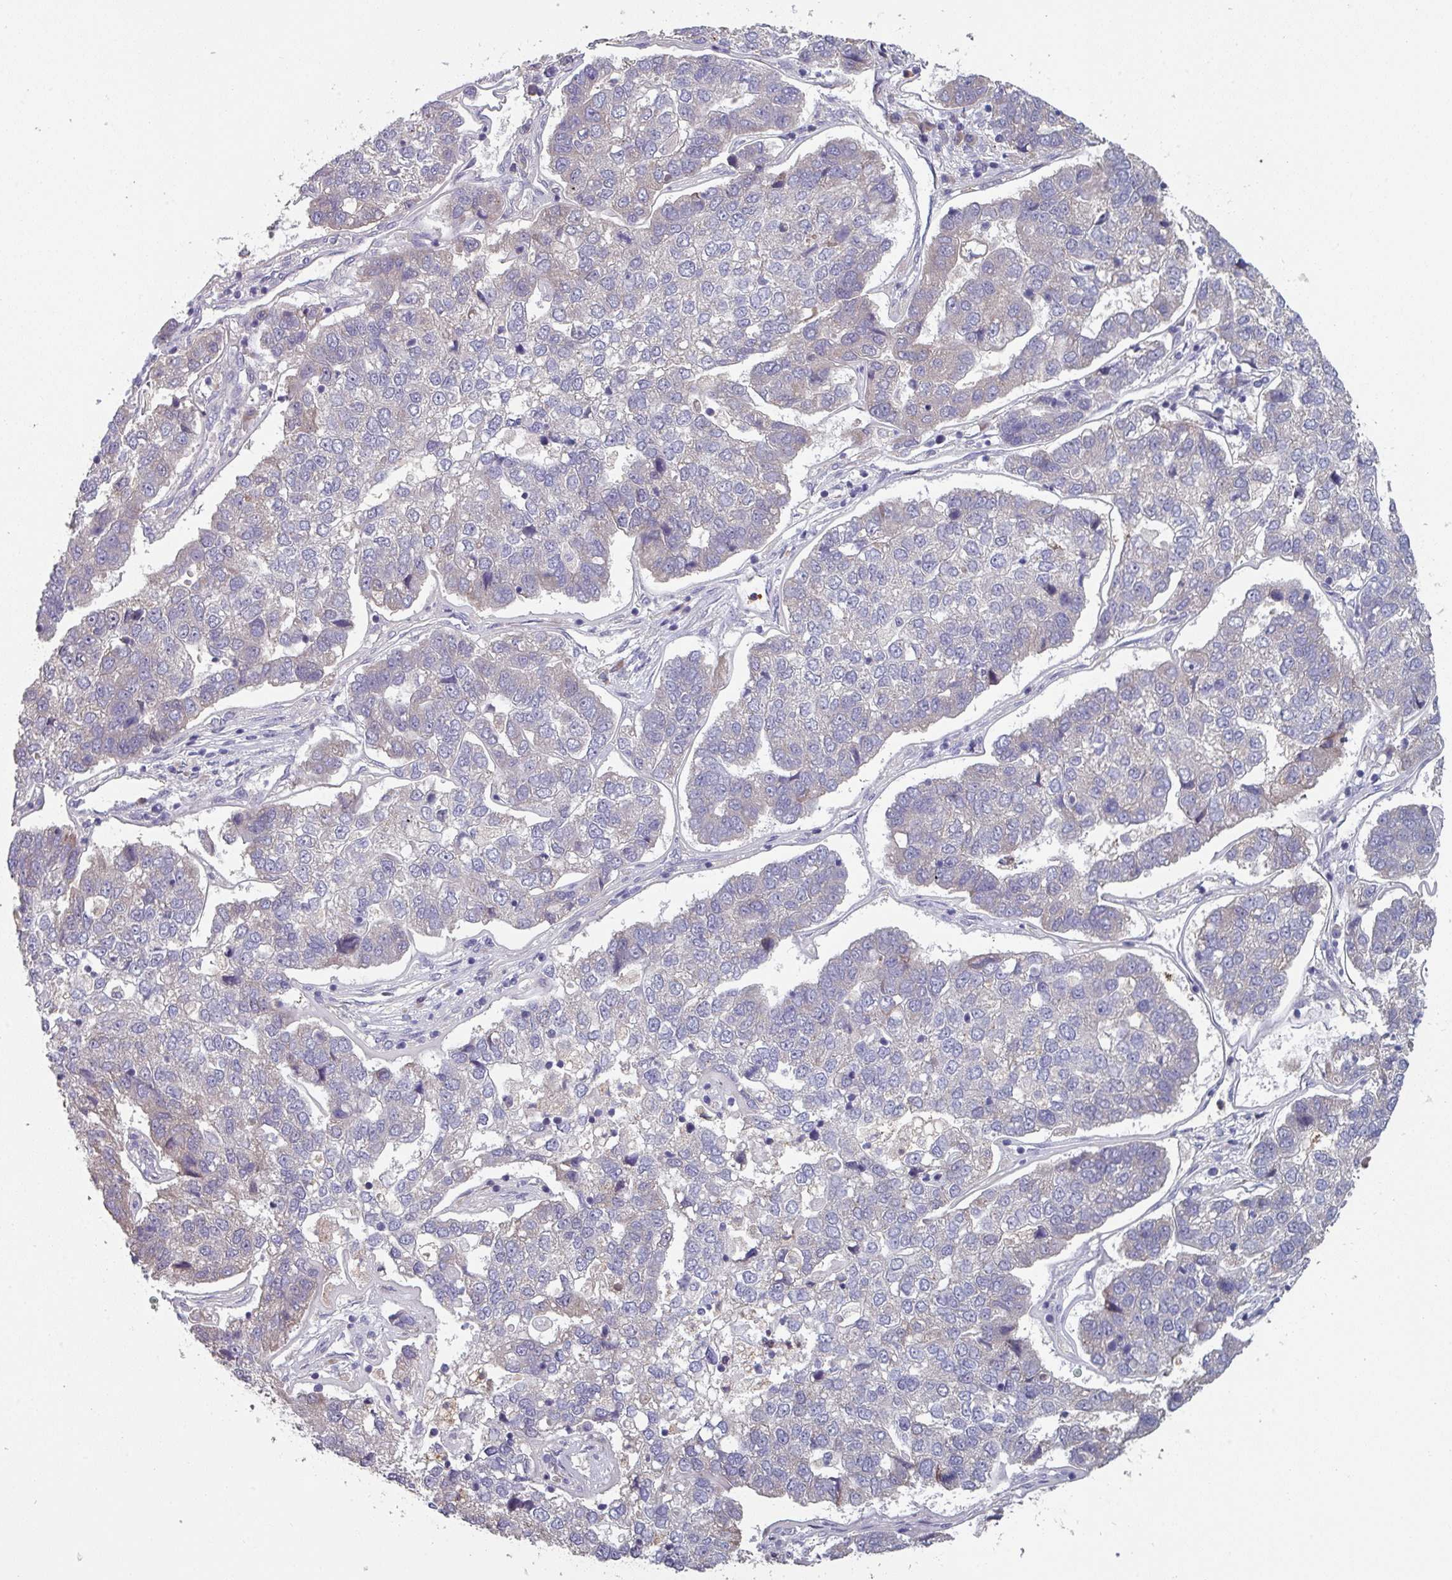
{"staining": {"intensity": "negative", "quantity": "none", "location": "none"}, "tissue": "pancreatic cancer", "cell_type": "Tumor cells", "image_type": "cancer", "snomed": [{"axis": "morphology", "description": "Adenocarcinoma, NOS"}, {"axis": "topography", "description": "Pancreas"}], "caption": "A photomicrograph of adenocarcinoma (pancreatic) stained for a protein displays no brown staining in tumor cells.", "gene": "PRAMEF8", "patient": {"sex": "female", "age": 61}}